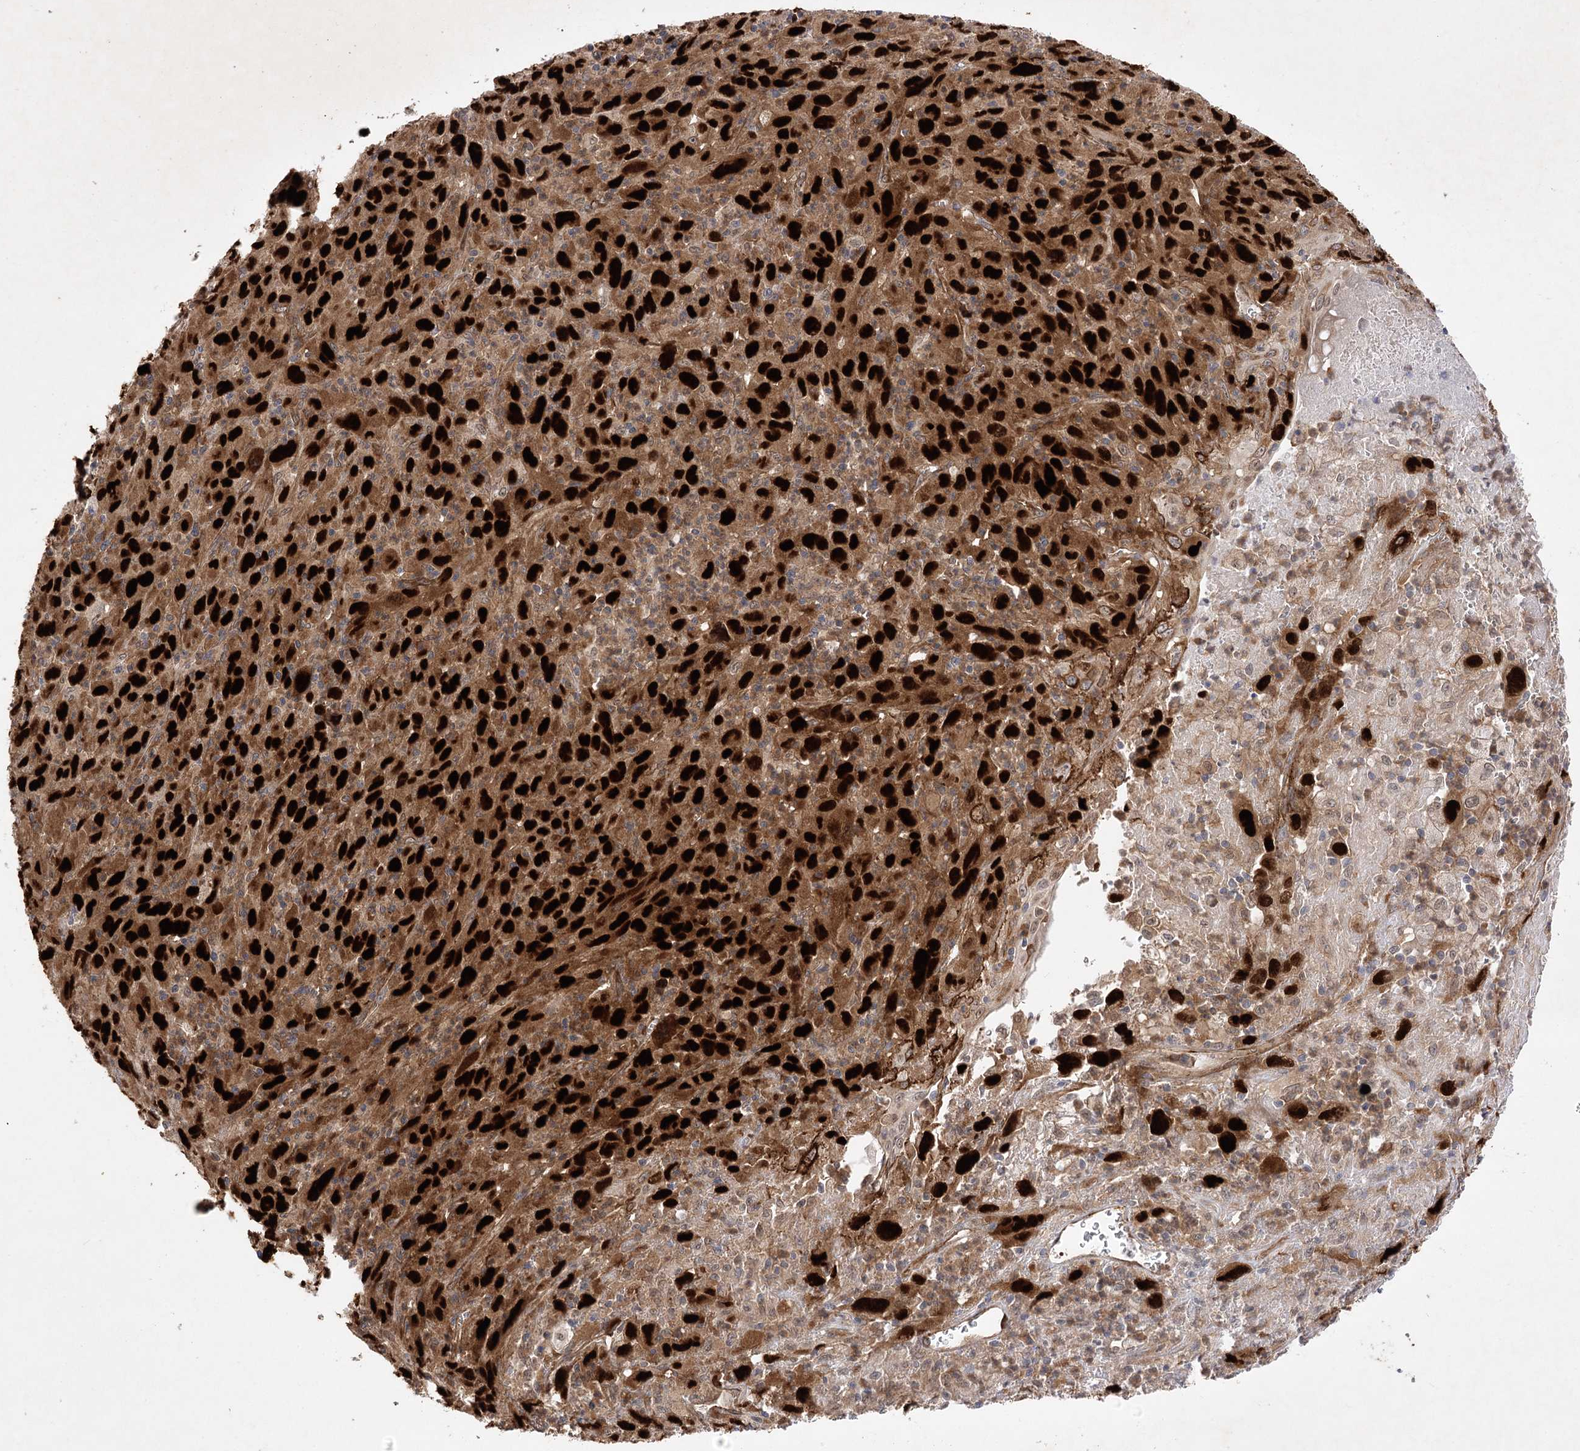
{"staining": {"intensity": "moderate", "quantity": "25%-75%", "location": "cytoplasmic/membranous"}, "tissue": "melanoma", "cell_type": "Tumor cells", "image_type": "cancer", "snomed": [{"axis": "morphology", "description": "Malignant melanoma, Metastatic site"}, {"axis": "topography", "description": "Skin"}], "caption": "Malignant melanoma (metastatic site) was stained to show a protein in brown. There is medium levels of moderate cytoplasmic/membranous expression in about 25%-75% of tumor cells. Ihc stains the protein of interest in brown and the nuclei are stained blue.", "gene": "ARHGAP31", "patient": {"sex": "female", "age": 56}}